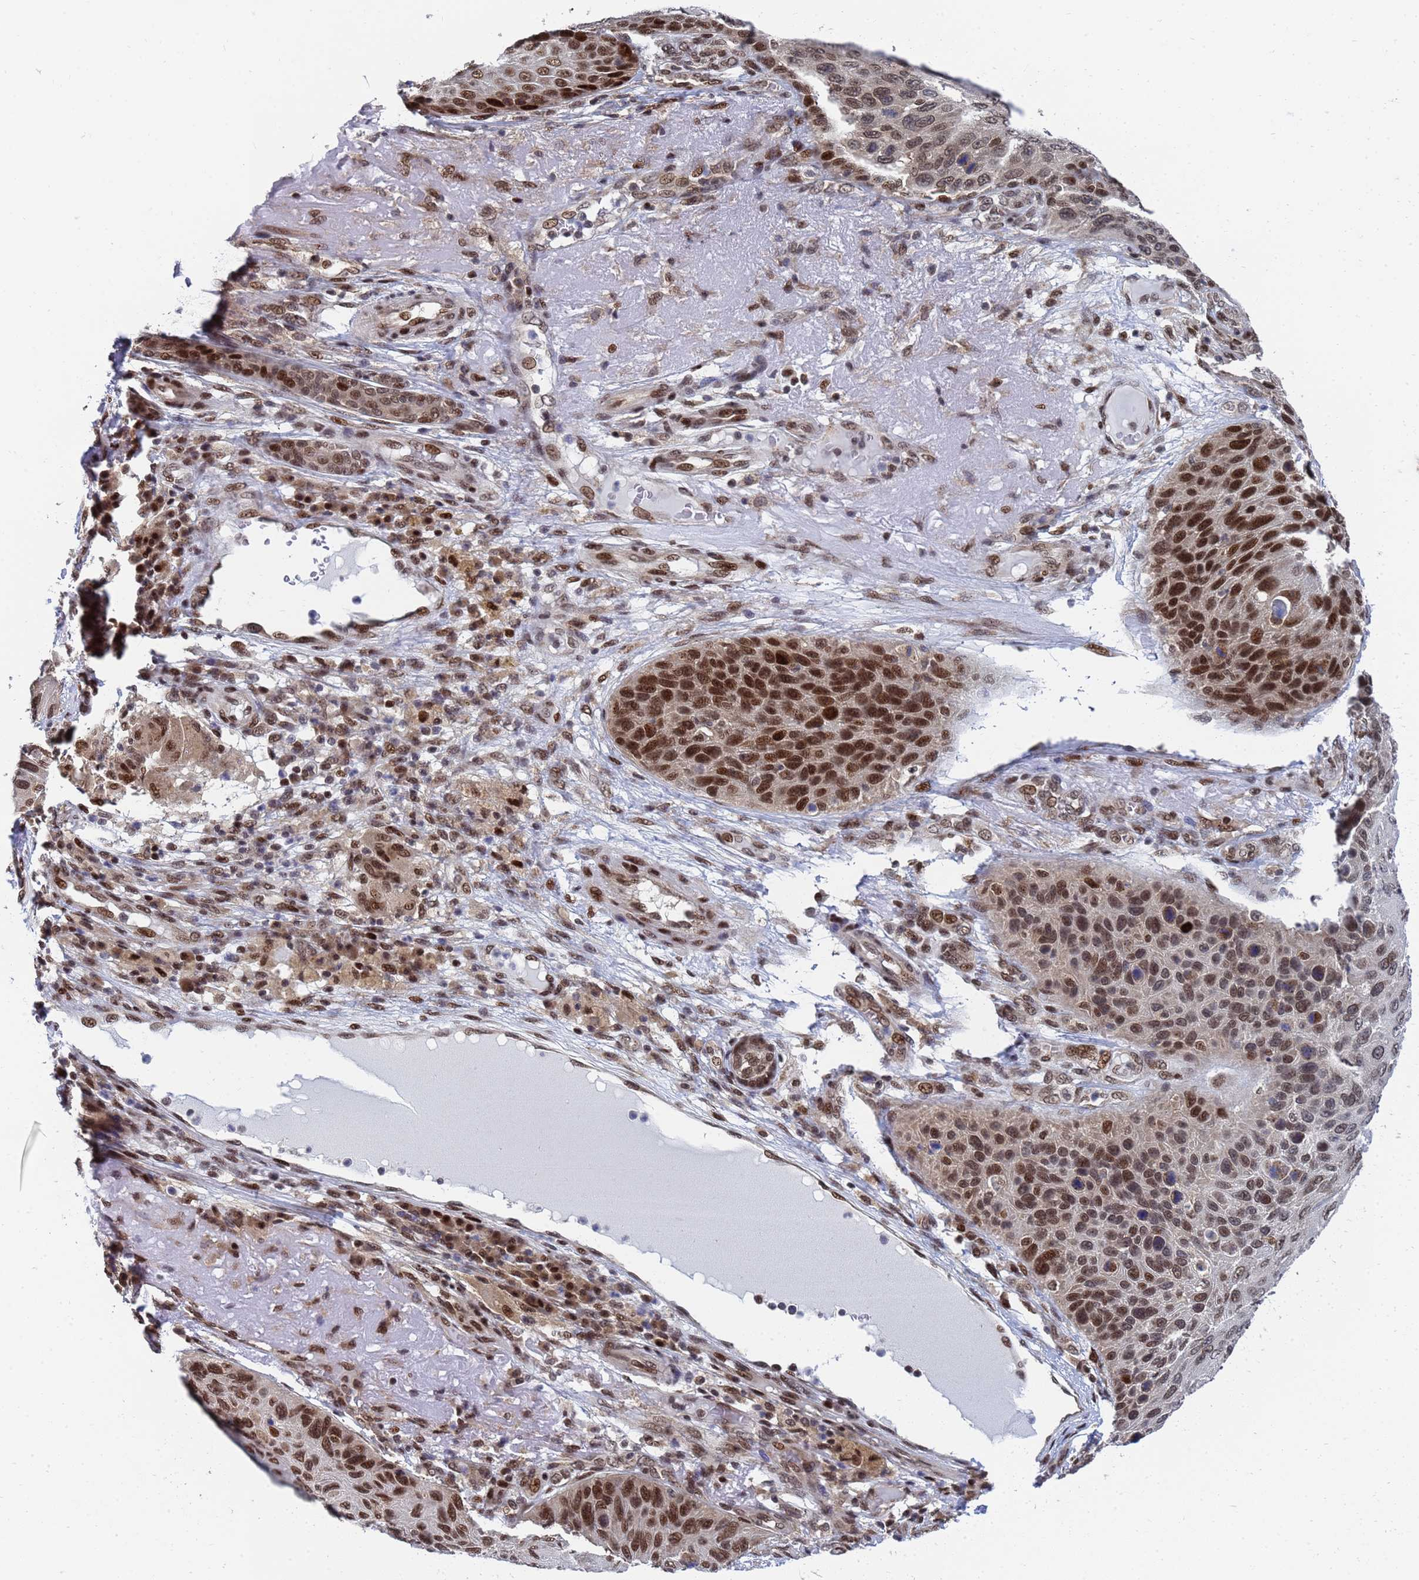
{"staining": {"intensity": "strong", "quantity": ">75%", "location": "nuclear"}, "tissue": "skin cancer", "cell_type": "Tumor cells", "image_type": "cancer", "snomed": [{"axis": "morphology", "description": "Squamous cell carcinoma, NOS"}, {"axis": "topography", "description": "Skin"}], "caption": "Brown immunohistochemical staining in skin cancer reveals strong nuclear expression in about >75% of tumor cells.", "gene": "AP5Z1", "patient": {"sex": "female", "age": 88}}